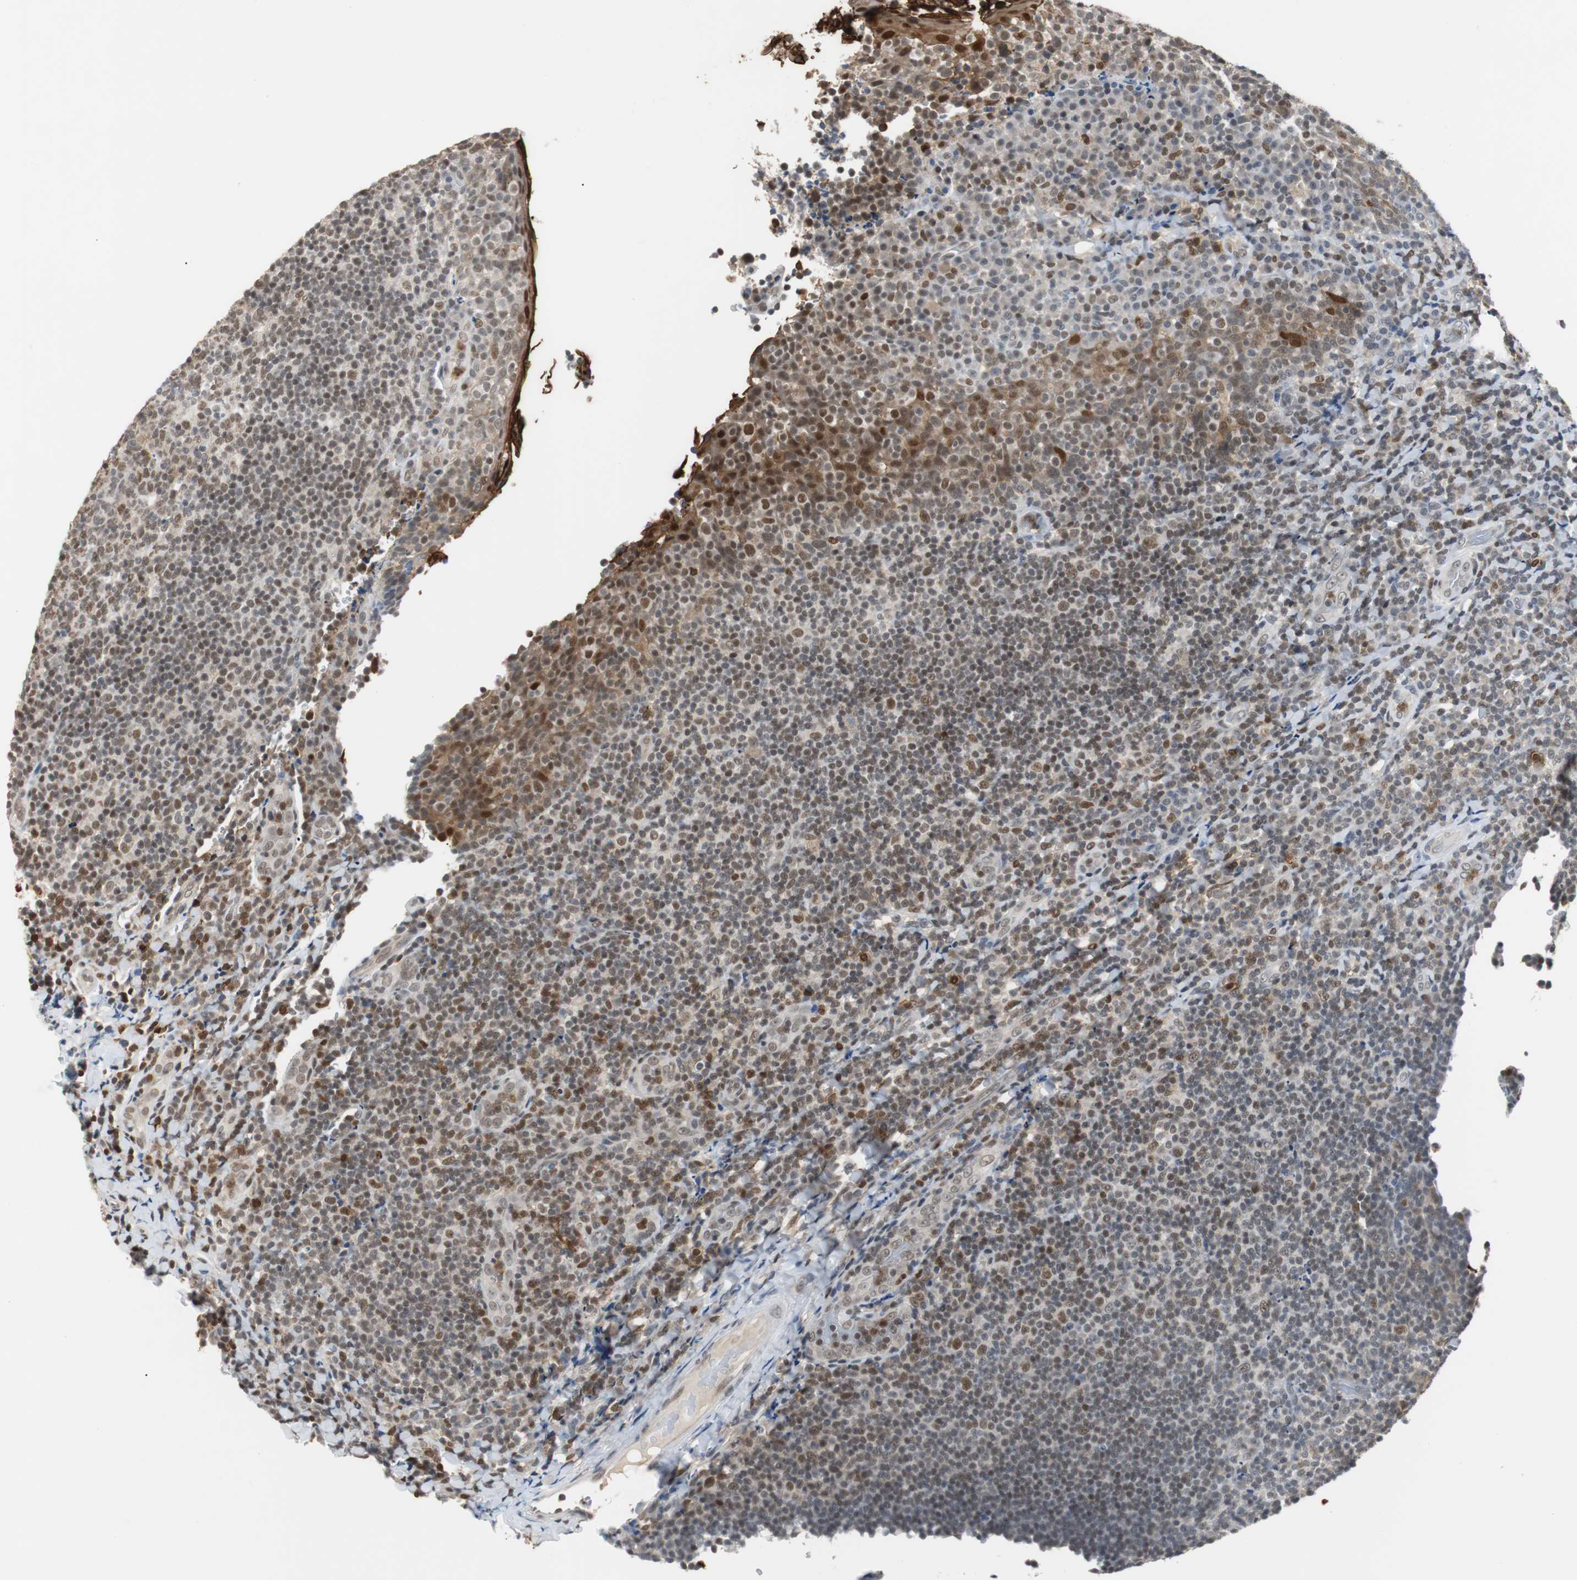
{"staining": {"intensity": "moderate", "quantity": "25%-75%", "location": "nuclear"}, "tissue": "tonsil", "cell_type": "Germinal center cells", "image_type": "normal", "snomed": [{"axis": "morphology", "description": "Normal tissue, NOS"}, {"axis": "topography", "description": "Tonsil"}], "caption": "Tonsil stained for a protein exhibits moderate nuclear positivity in germinal center cells. The staining was performed using DAB to visualize the protein expression in brown, while the nuclei were stained in blue with hematoxylin (Magnification: 20x).", "gene": "SIRT1", "patient": {"sex": "male", "age": 17}}